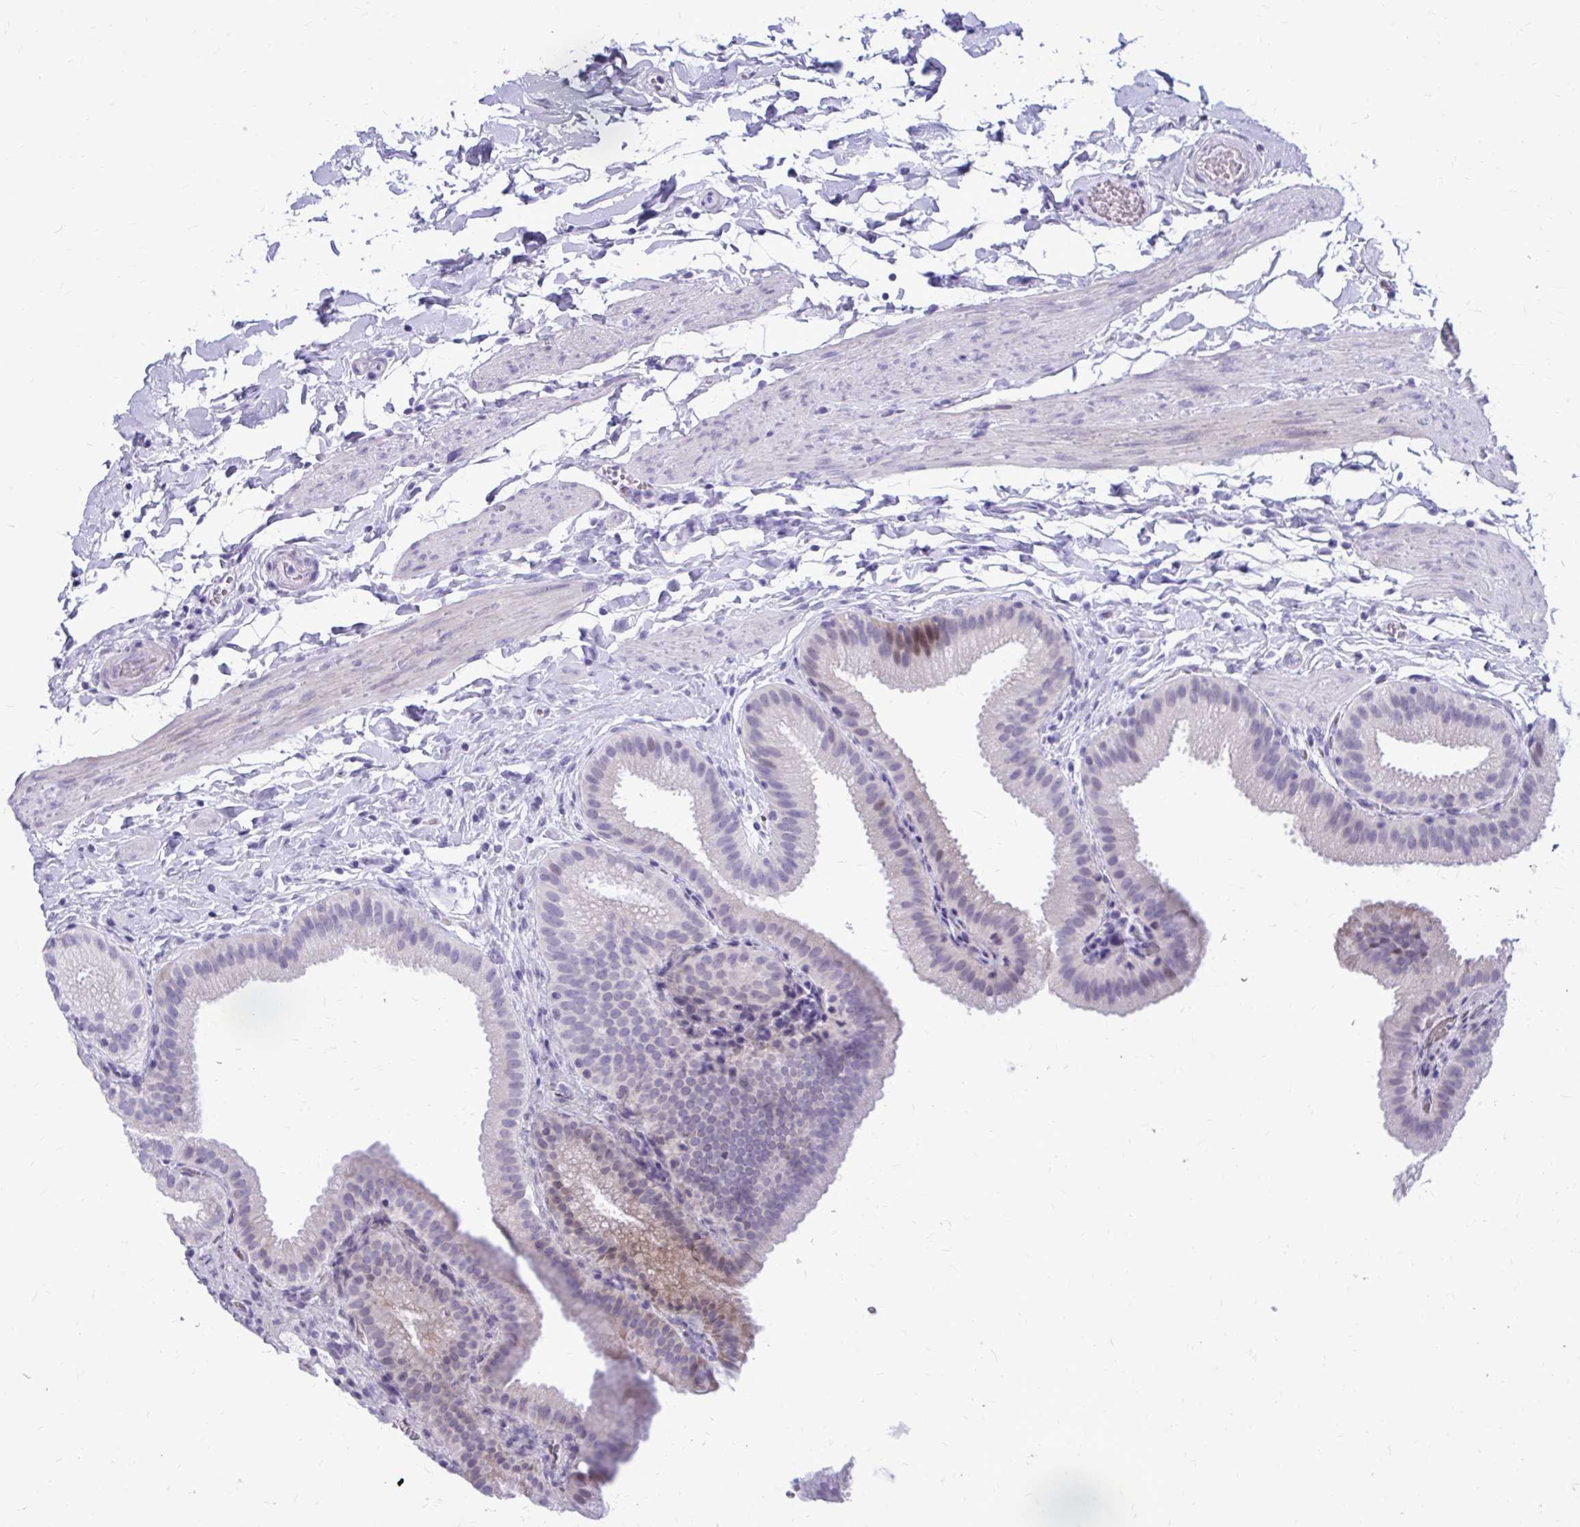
{"staining": {"intensity": "moderate", "quantity": "<25%", "location": "nuclear"}, "tissue": "gallbladder", "cell_type": "Glandular cells", "image_type": "normal", "snomed": [{"axis": "morphology", "description": "Normal tissue, NOS"}, {"axis": "topography", "description": "Gallbladder"}], "caption": "Immunohistochemistry (IHC) of benign human gallbladder exhibits low levels of moderate nuclear positivity in approximately <25% of glandular cells.", "gene": "LCN15", "patient": {"sex": "female", "age": 63}}